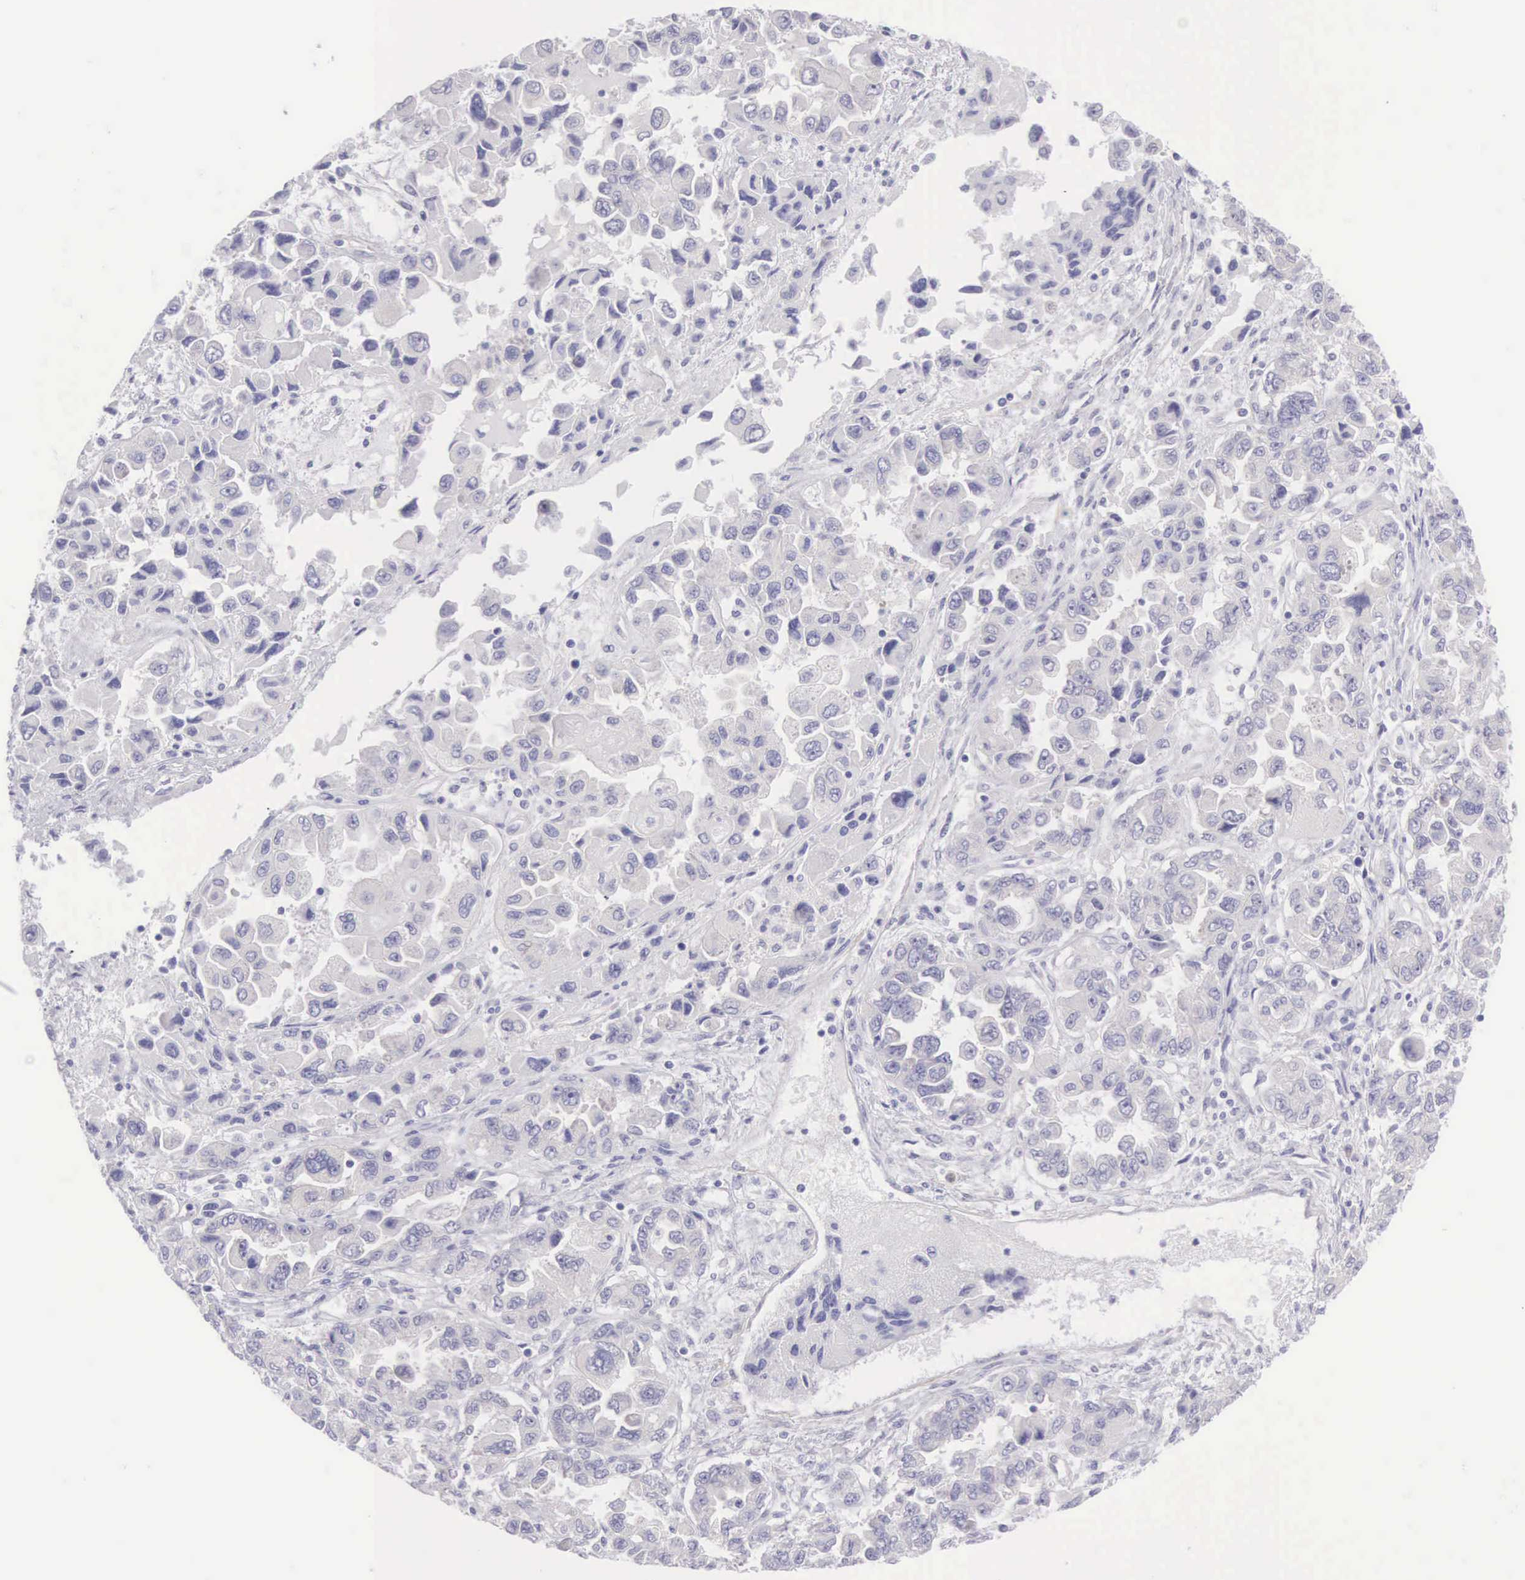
{"staining": {"intensity": "negative", "quantity": "none", "location": "none"}, "tissue": "ovarian cancer", "cell_type": "Tumor cells", "image_type": "cancer", "snomed": [{"axis": "morphology", "description": "Cystadenocarcinoma, serous, NOS"}, {"axis": "topography", "description": "Ovary"}], "caption": "Ovarian cancer (serous cystadenocarcinoma) stained for a protein using immunohistochemistry reveals no staining tumor cells.", "gene": "ARFGAP3", "patient": {"sex": "female", "age": 84}}